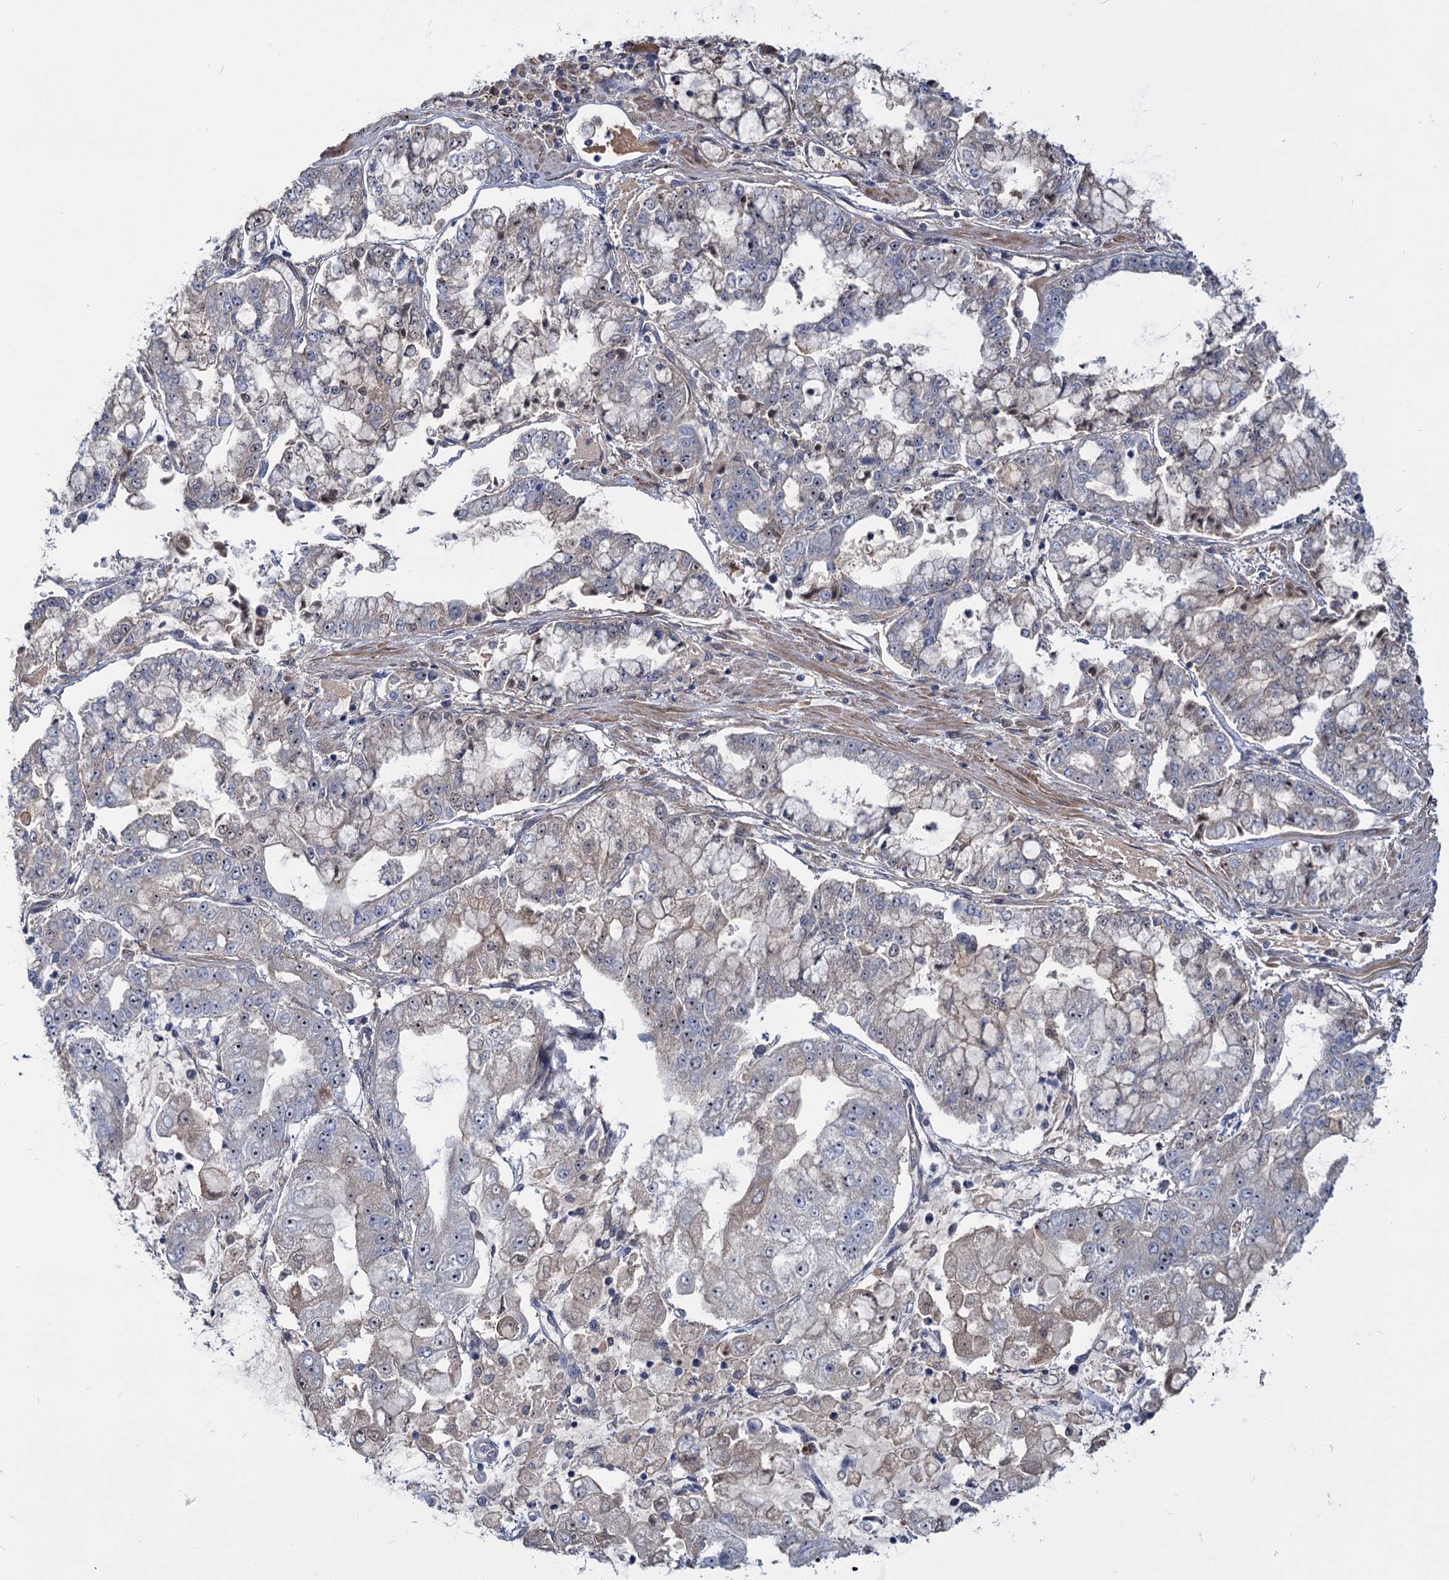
{"staining": {"intensity": "weak", "quantity": "<25%", "location": "nuclear"}, "tissue": "stomach cancer", "cell_type": "Tumor cells", "image_type": "cancer", "snomed": [{"axis": "morphology", "description": "Adenocarcinoma, NOS"}, {"axis": "topography", "description": "Stomach"}], "caption": "An image of adenocarcinoma (stomach) stained for a protein shows no brown staining in tumor cells.", "gene": "SNX15", "patient": {"sex": "male", "age": 76}}